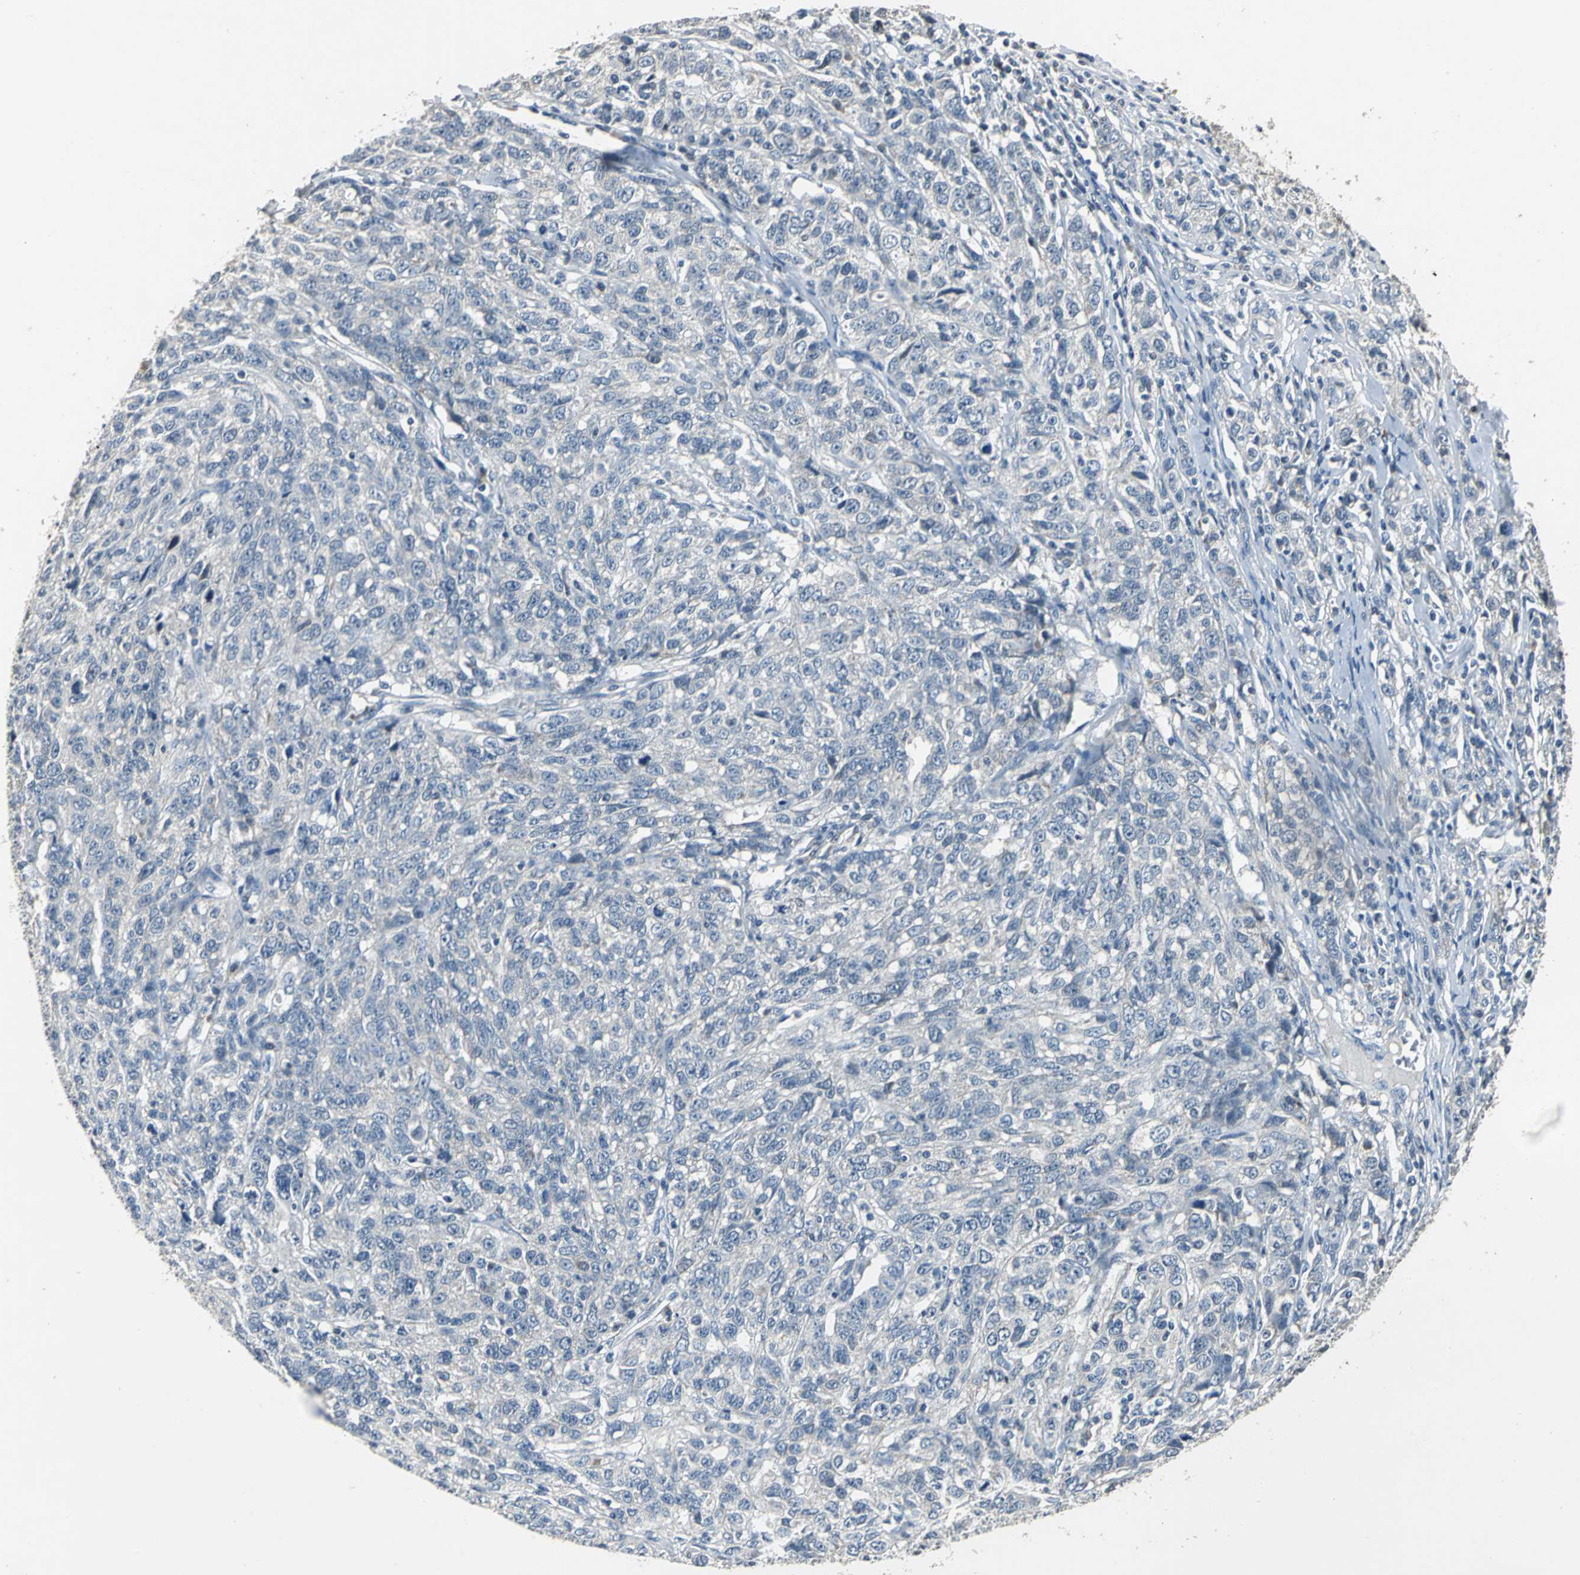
{"staining": {"intensity": "negative", "quantity": "none", "location": "none"}, "tissue": "ovarian cancer", "cell_type": "Tumor cells", "image_type": "cancer", "snomed": [{"axis": "morphology", "description": "Cystadenocarcinoma, serous, NOS"}, {"axis": "topography", "description": "Ovary"}], "caption": "Protein analysis of ovarian cancer demonstrates no significant staining in tumor cells.", "gene": "JADE3", "patient": {"sex": "female", "age": 71}}